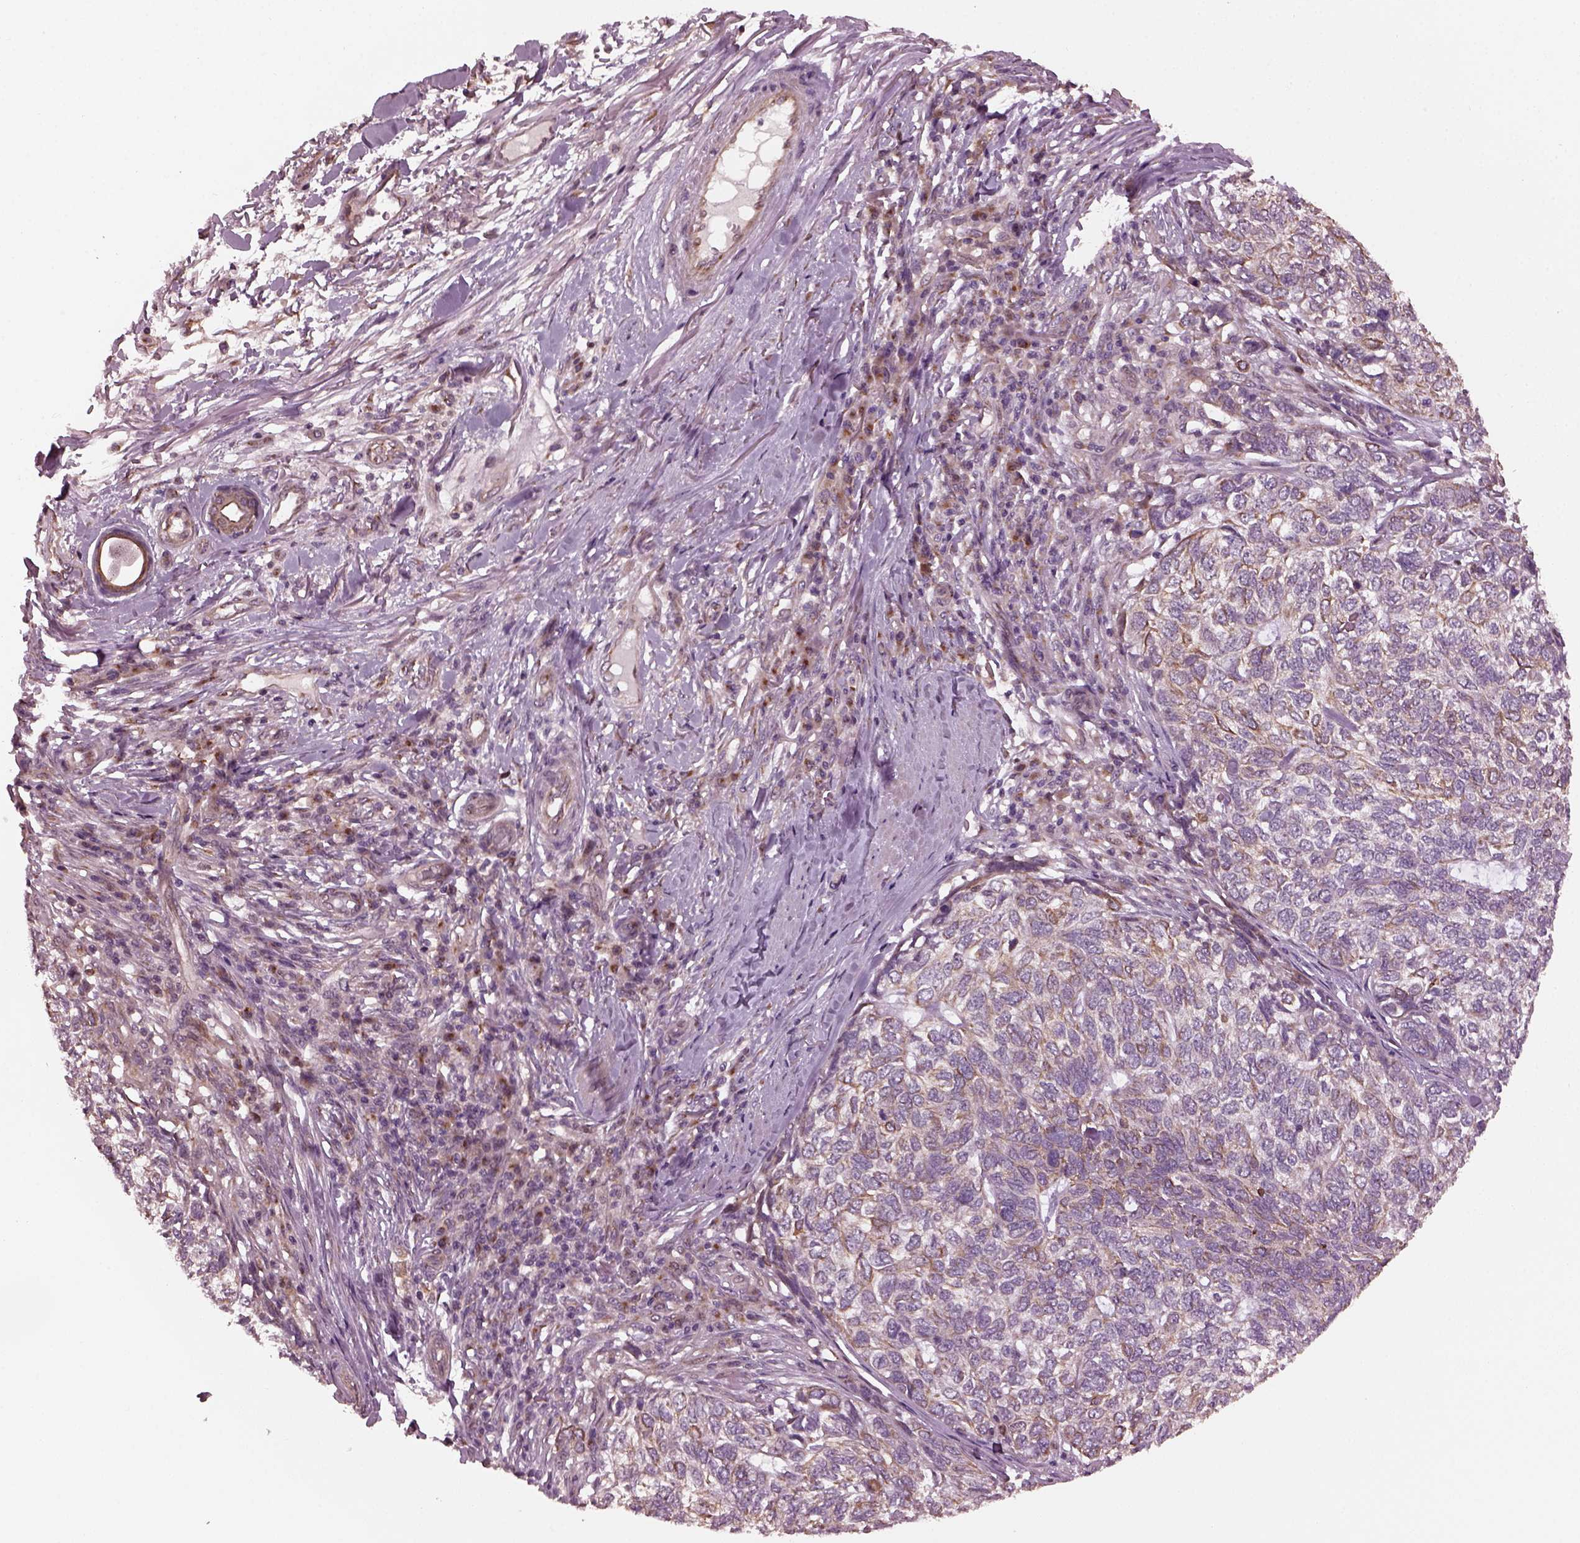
{"staining": {"intensity": "moderate", "quantity": "<25%", "location": "cytoplasmic/membranous"}, "tissue": "skin cancer", "cell_type": "Tumor cells", "image_type": "cancer", "snomed": [{"axis": "morphology", "description": "Basal cell carcinoma"}, {"axis": "topography", "description": "Skin"}], "caption": "Immunohistochemistry (DAB (3,3'-diaminobenzidine)) staining of human skin cancer reveals moderate cytoplasmic/membranous protein staining in about <25% of tumor cells. (IHC, brightfield microscopy, high magnification).", "gene": "RUFY3", "patient": {"sex": "female", "age": 65}}